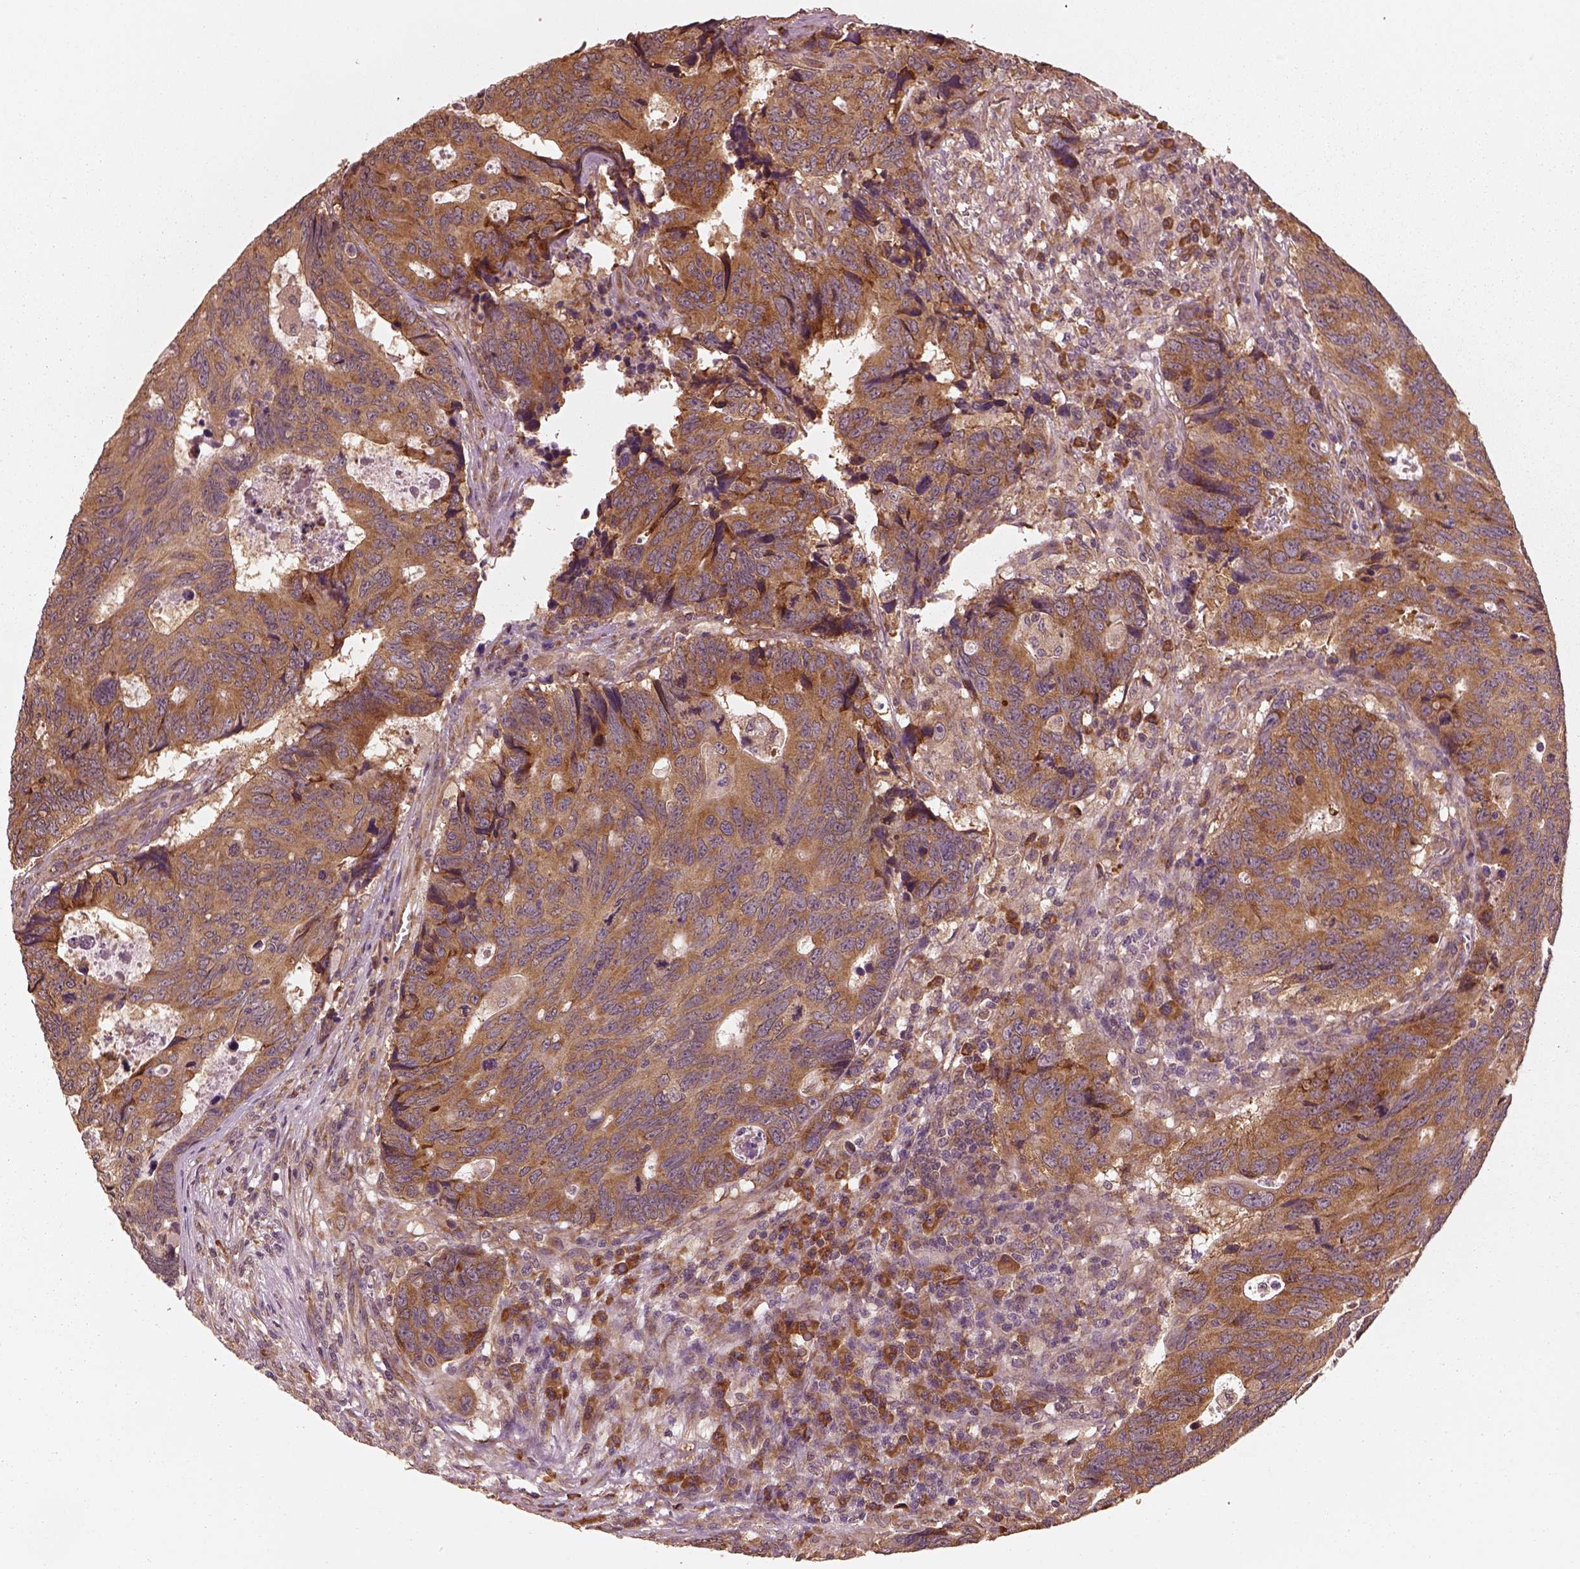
{"staining": {"intensity": "moderate", "quantity": ">75%", "location": "cytoplasmic/membranous"}, "tissue": "colorectal cancer", "cell_type": "Tumor cells", "image_type": "cancer", "snomed": [{"axis": "morphology", "description": "Adenocarcinoma, NOS"}, {"axis": "topography", "description": "Colon"}], "caption": "Immunohistochemistry of human colorectal cancer exhibits medium levels of moderate cytoplasmic/membranous expression in about >75% of tumor cells.", "gene": "RPS5", "patient": {"sex": "female", "age": 77}}